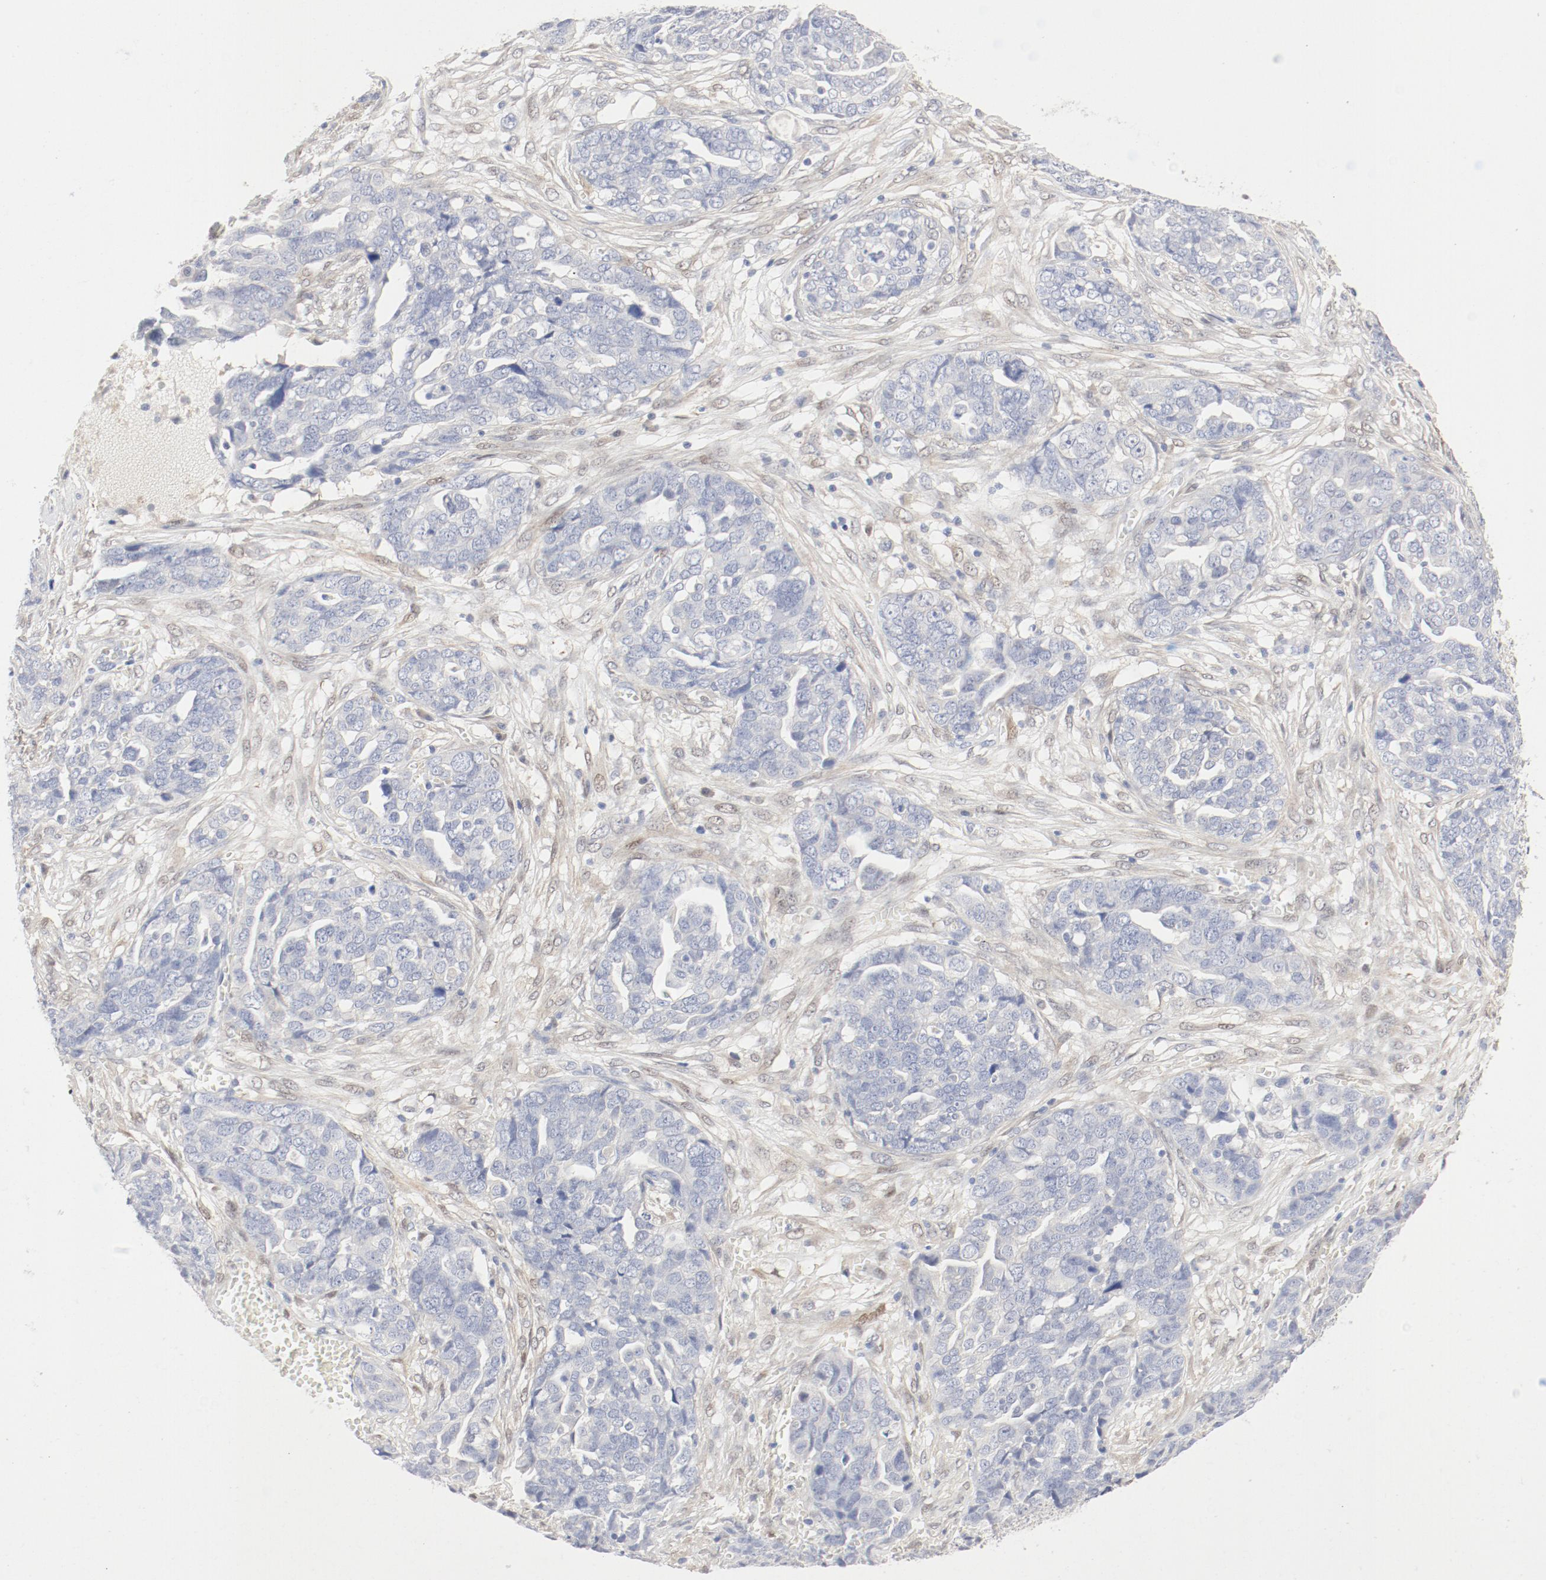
{"staining": {"intensity": "negative", "quantity": "none", "location": "none"}, "tissue": "ovarian cancer", "cell_type": "Tumor cells", "image_type": "cancer", "snomed": [{"axis": "morphology", "description": "Normal tissue, NOS"}, {"axis": "morphology", "description": "Cystadenocarcinoma, serous, NOS"}, {"axis": "topography", "description": "Fallopian tube"}, {"axis": "topography", "description": "Ovary"}], "caption": "Tumor cells are negative for protein expression in human ovarian cancer (serous cystadenocarcinoma).", "gene": "PGM1", "patient": {"sex": "female", "age": 56}}